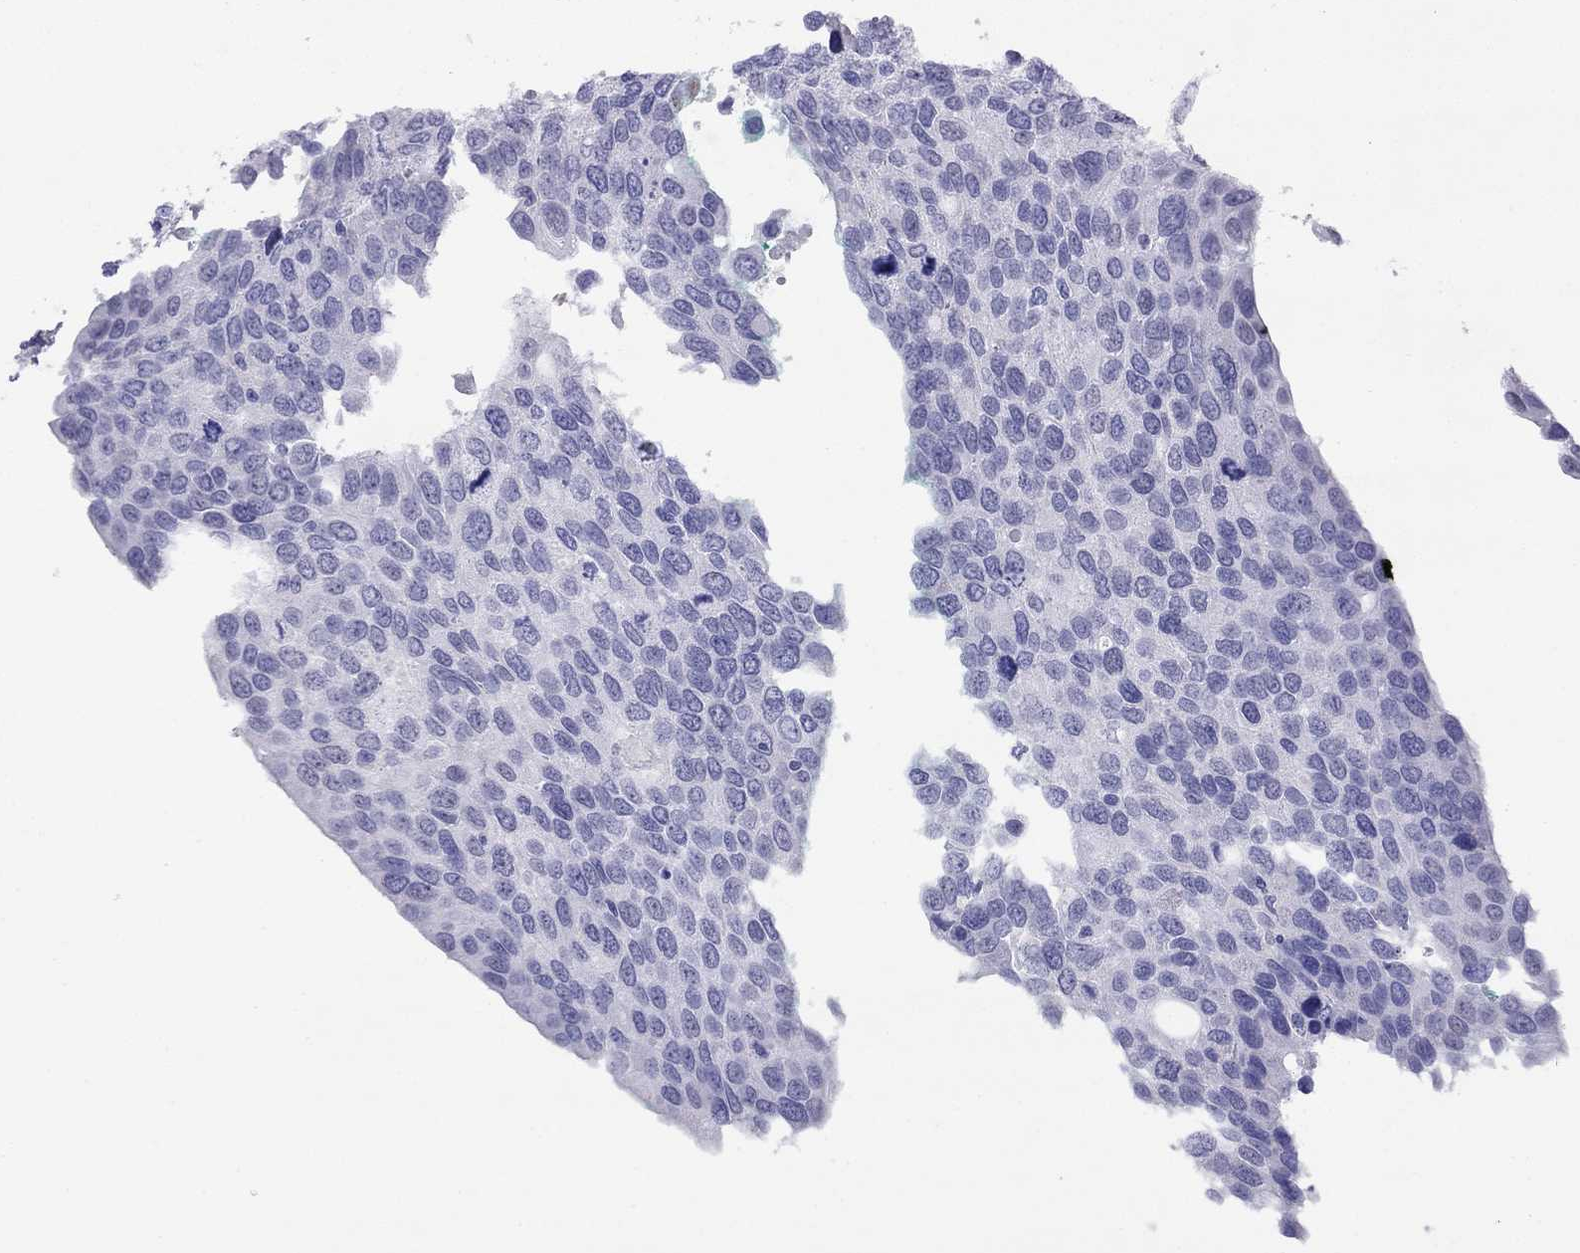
{"staining": {"intensity": "negative", "quantity": "none", "location": "none"}, "tissue": "testis cancer", "cell_type": "Tumor cells", "image_type": "cancer", "snomed": [{"axis": "morphology", "description": "Seminoma, NOS"}, {"axis": "topography", "description": "Testis"}], "caption": "The micrograph reveals no staining of tumor cells in testis cancer (seminoma).", "gene": "SLC30A8", "patient": {"sex": "male", "age": 37}}